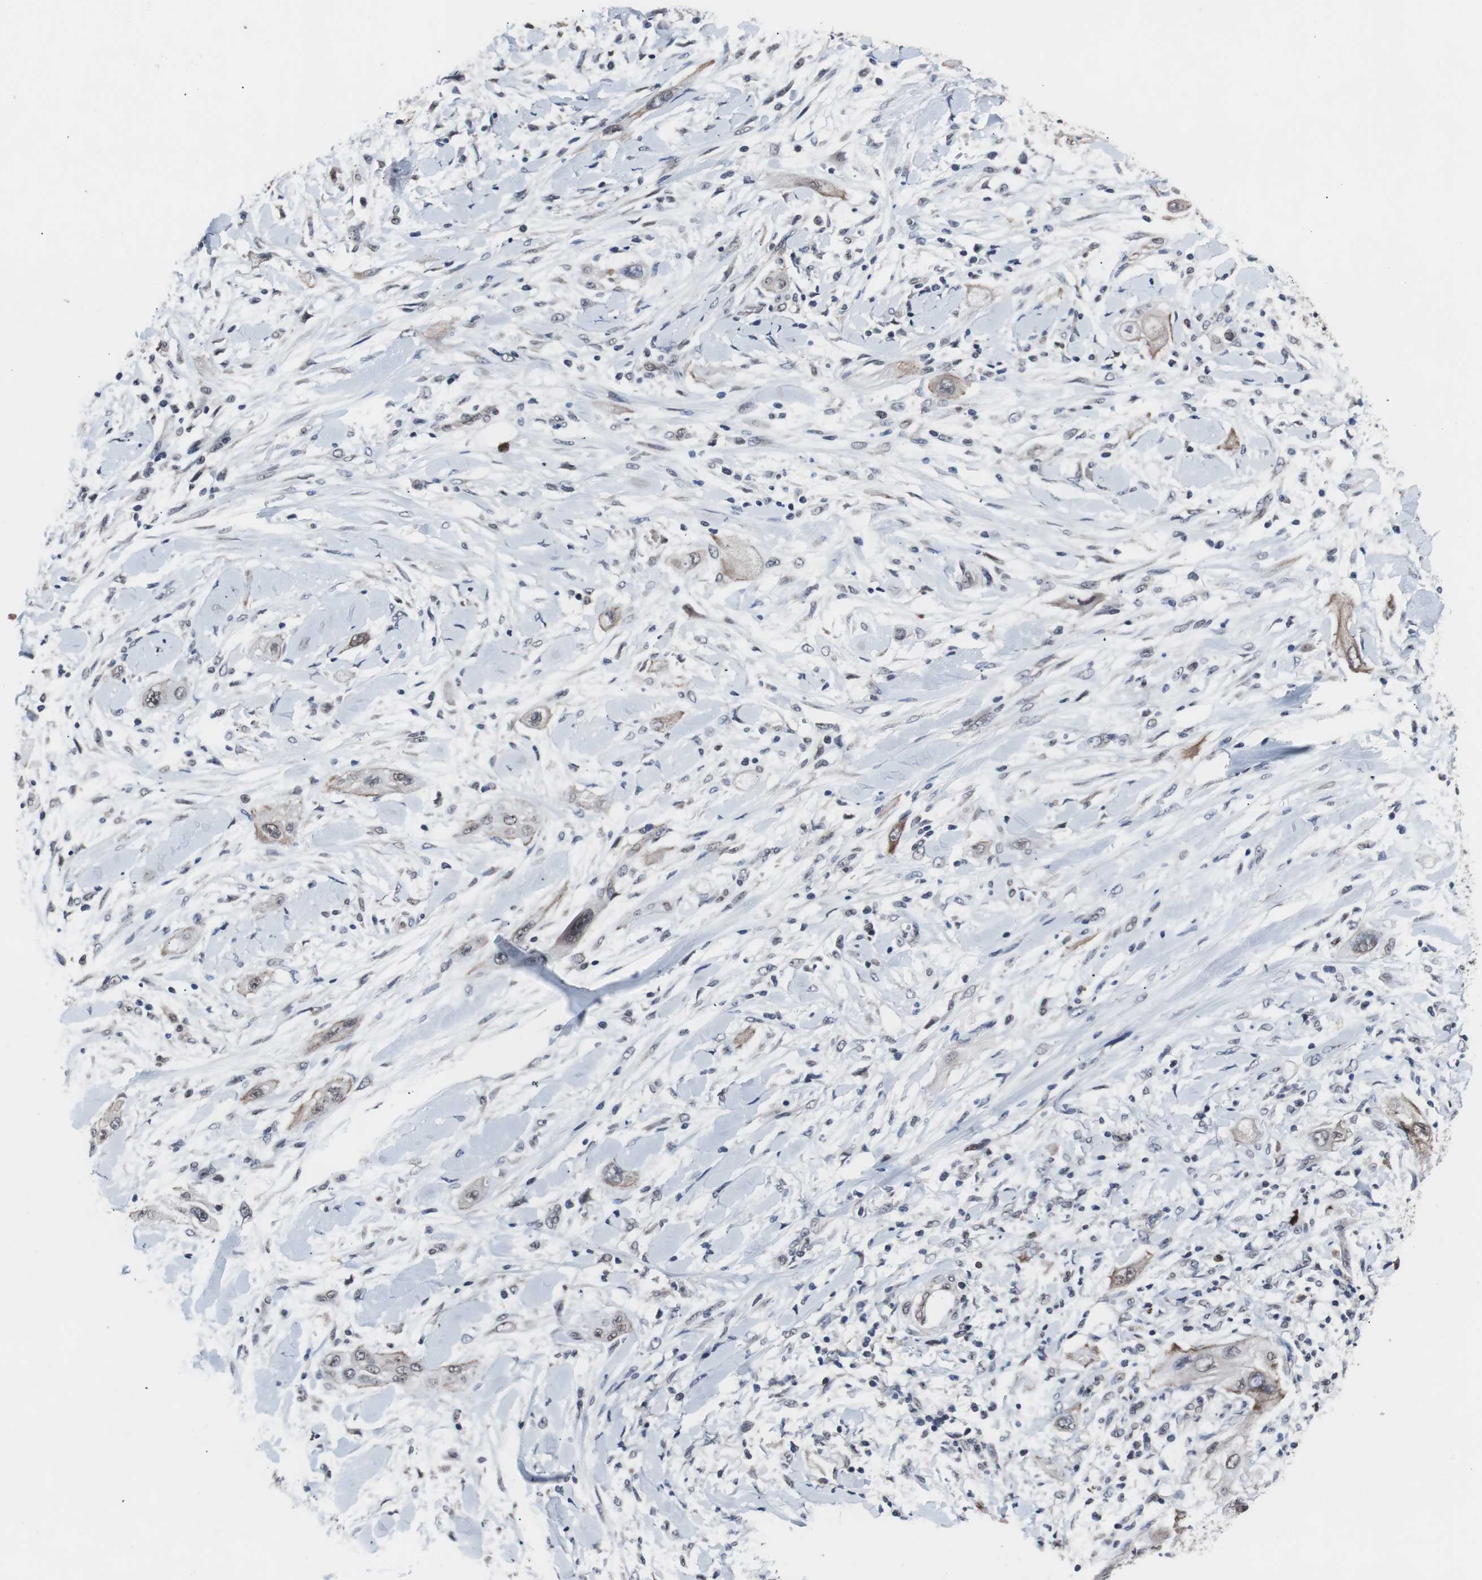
{"staining": {"intensity": "weak", "quantity": "25%-75%", "location": "cytoplasmic/membranous,nuclear"}, "tissue": "lung cancer", "cell_type": "Tumor cells", "image_type": "cancer", "snomed": [{"axis": "morphology", "description": "Squamous cell carcinoma, NOS"}, {"axis": "topography", "description": "Lung"}], "caption": "Immunohistochemistry (IHC) photomicrograph of neoplastic tissue: human lung cancer (squamous cell carcinoma) stained using IHC displays low levels of weak protein expression localized specifically in the cytoplasmic/membranous and nuclear of tumor cells, appearing as a cytoplasmic/membranous and nuclear brown color.", "gene": "GTF2F2", "patient": {"sex": "female", "age": 47}}